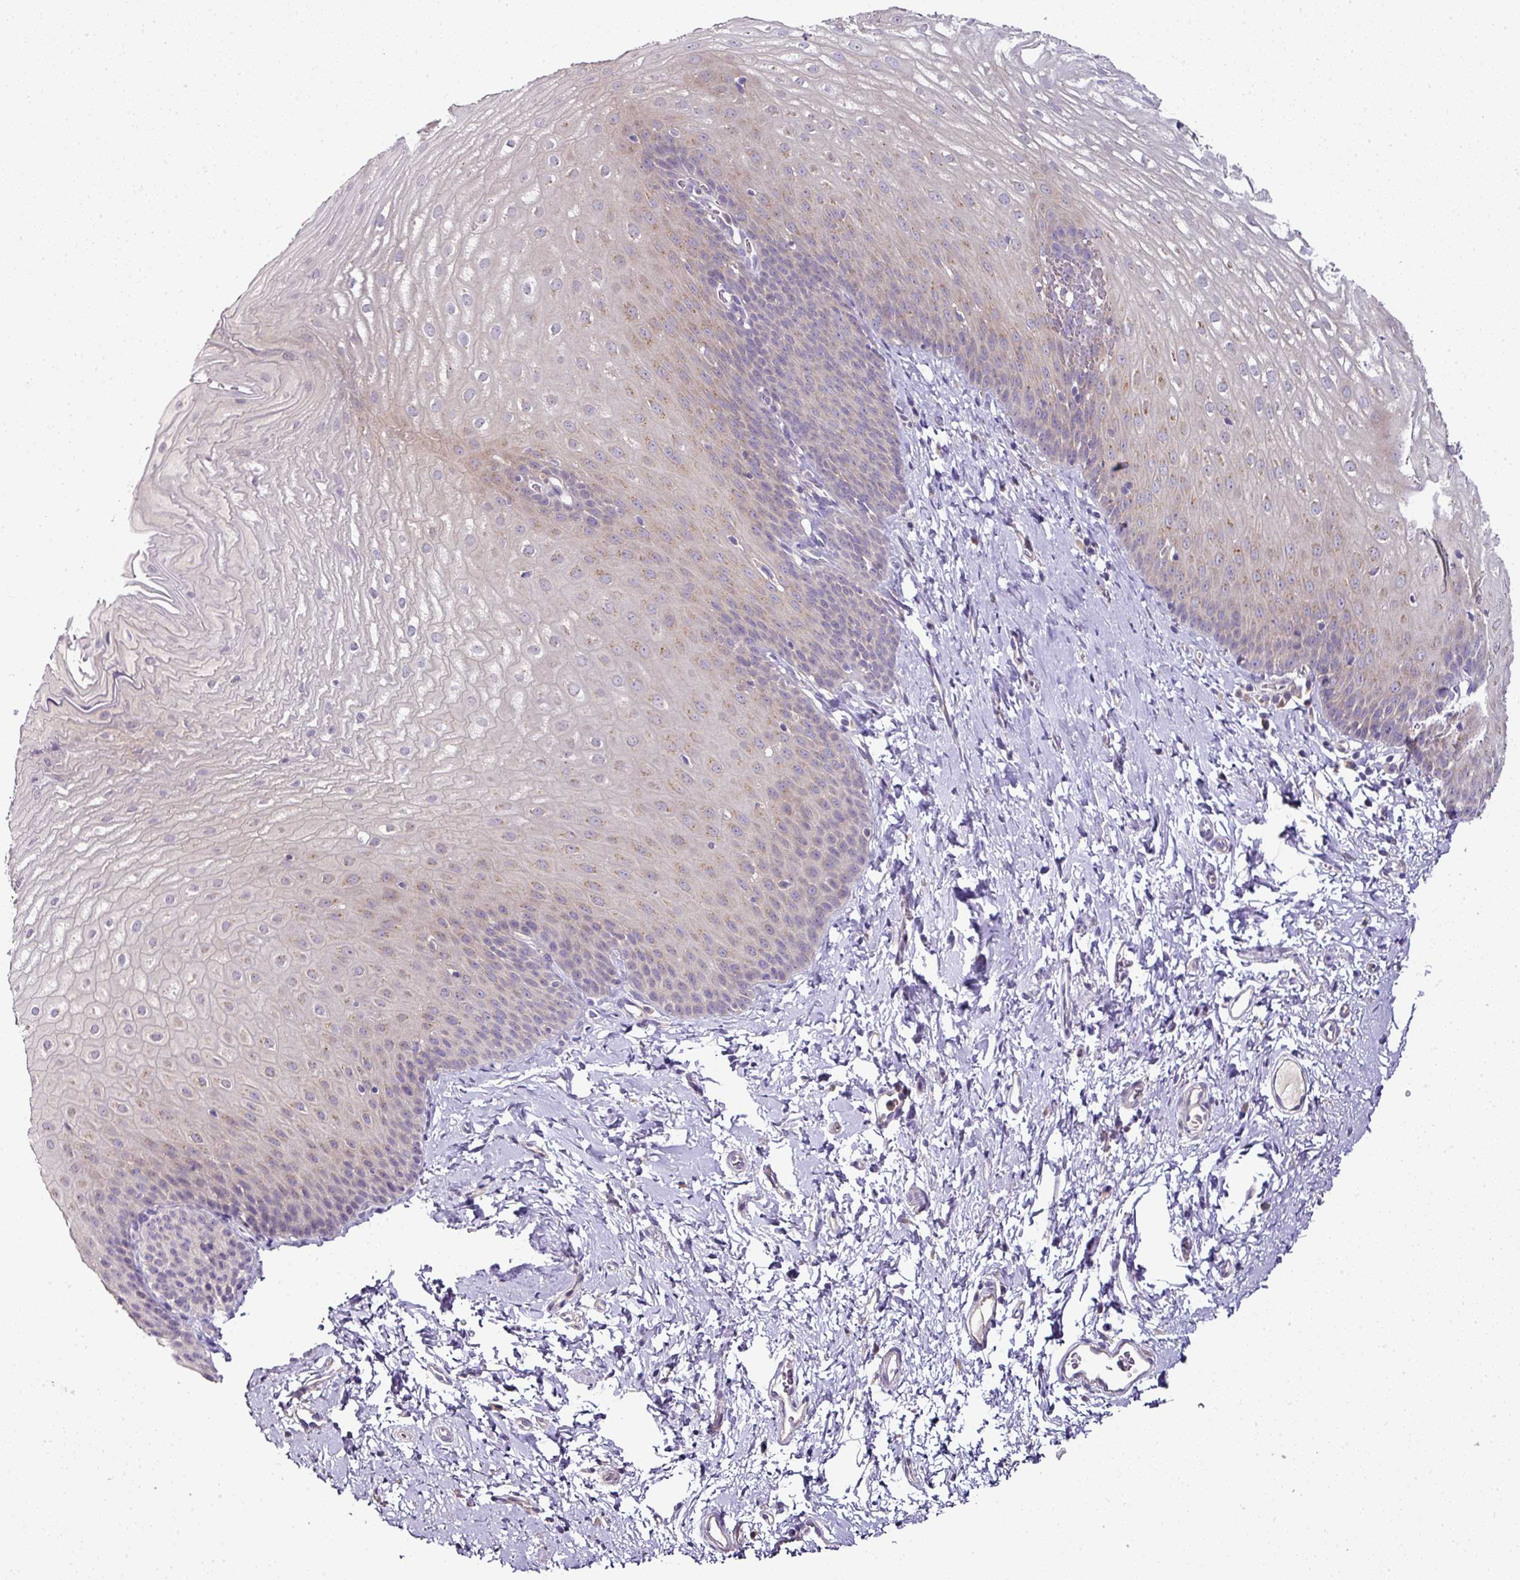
{"staining": {"intensity": "moderate", "quantity": "25%-75%", "location": "cytoplasmic/membranous"}, "tissue": "esophagus", "cell_type": "Squamous epithelial cells", "image_type": "normal", "snomed": [{"axis": "morphology", "description": "Normal tissue, NOS"}, {"axis": "topography", "description": "Esophagus"}], "caption": "Squamous epithelial cells reveal moderate cytoplasmic/membranous expression in about 25%-75% of cells in unremarkable esophagus.", "gene": "SKIC2", "patient": {"sex": "male", "age": 70}}